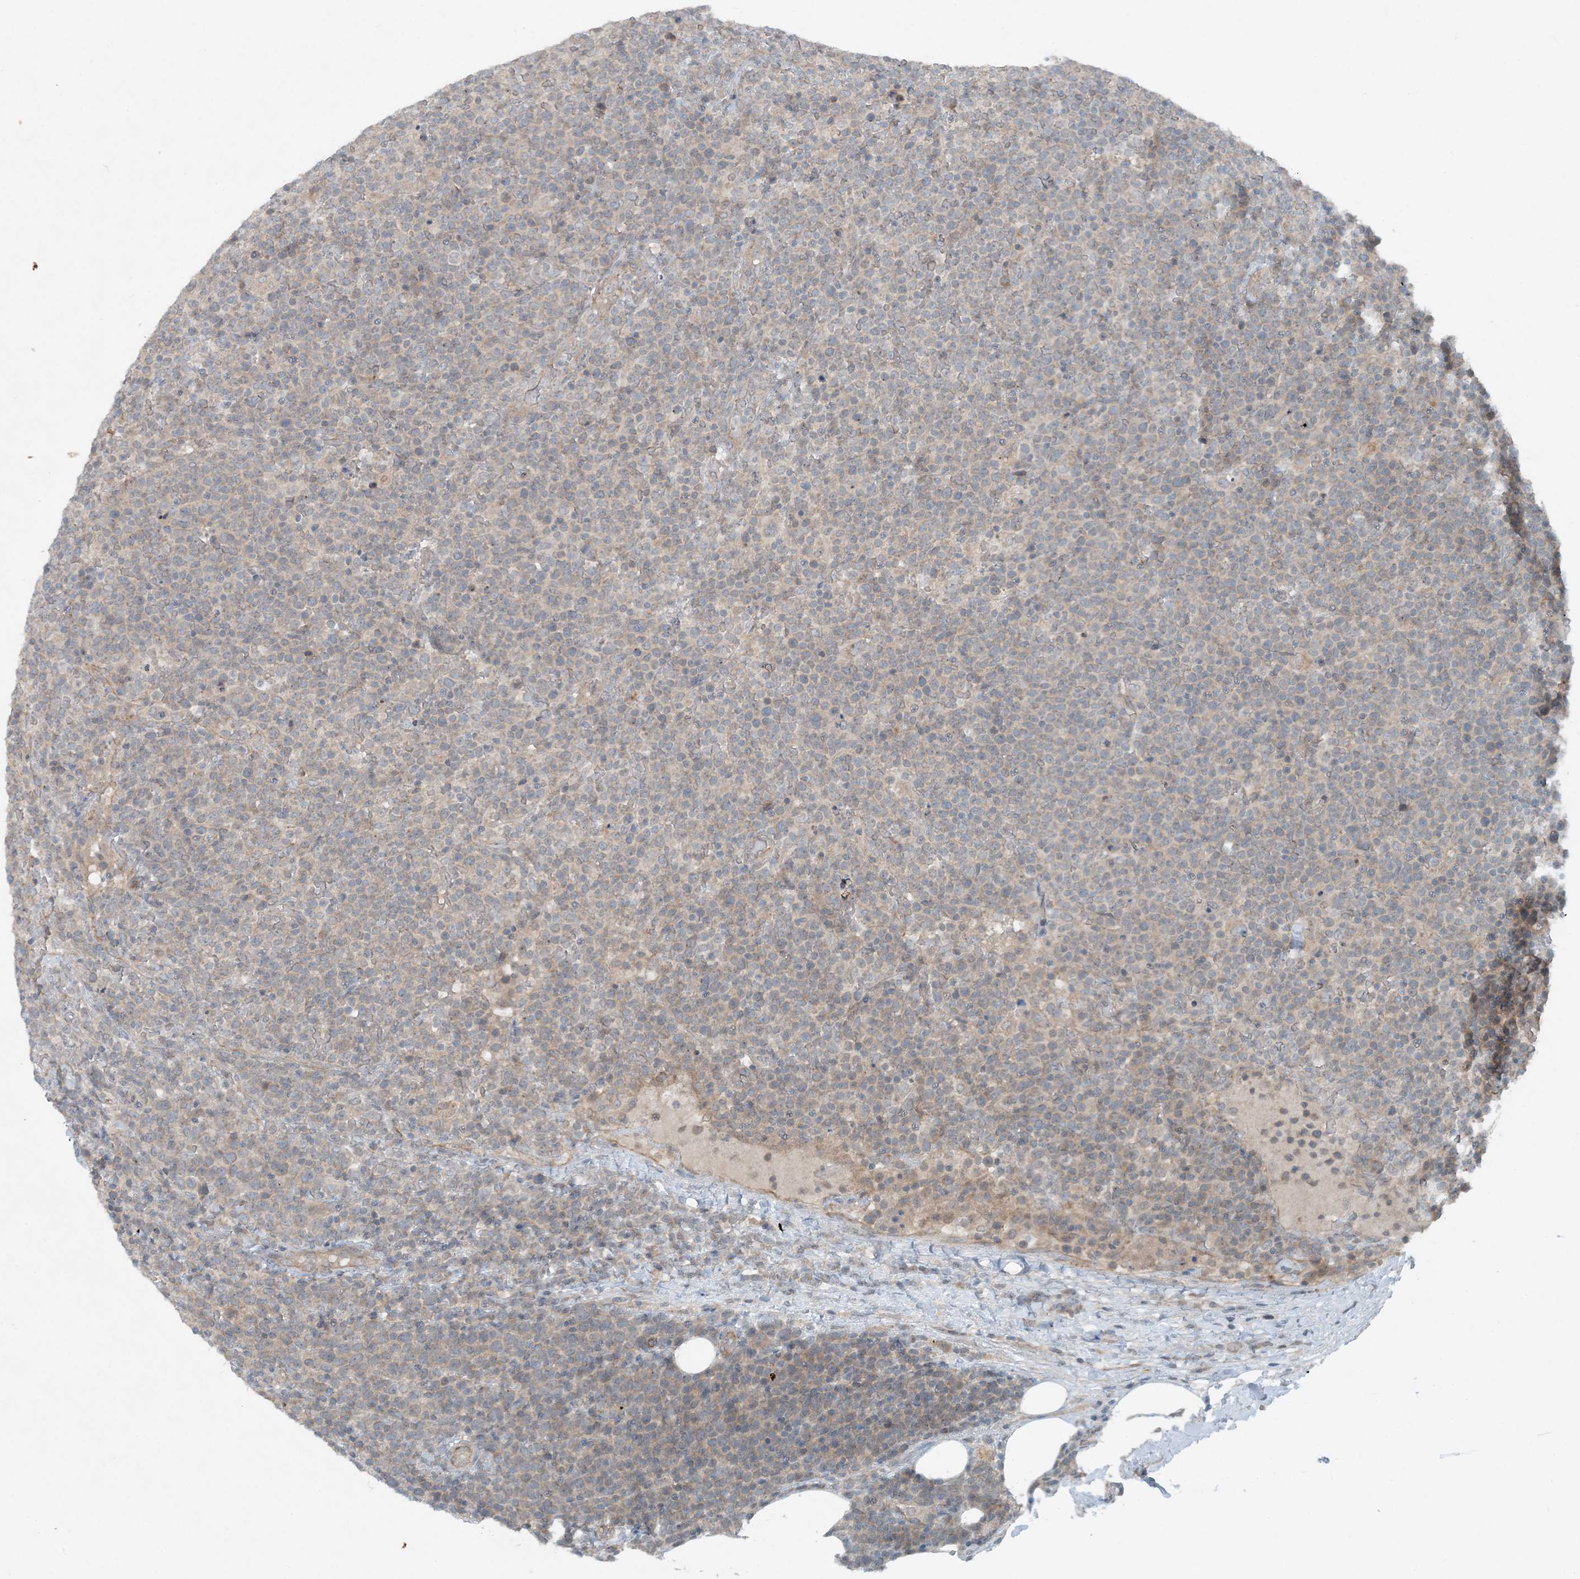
{"staining": {"intensity": "negative", "quantity": "none", "location": "none"}, "tissue": "lymphoma", "cell_type": "Tumor cells", "image_type": "cancer", "snomed": [{"axis": "morphology", "description": "Malignant lymphoma, non-Hodgkin's type, High grade"}, {"axis": "topography", "description": "Lymph node"}], "caption": "An image of human malignant lymphoma, non-Hodgkin's type (high-grade) is negative for staining in tumor cells.", "gene": "MITD1", "patient": {"sex": "male", "age": 61}}